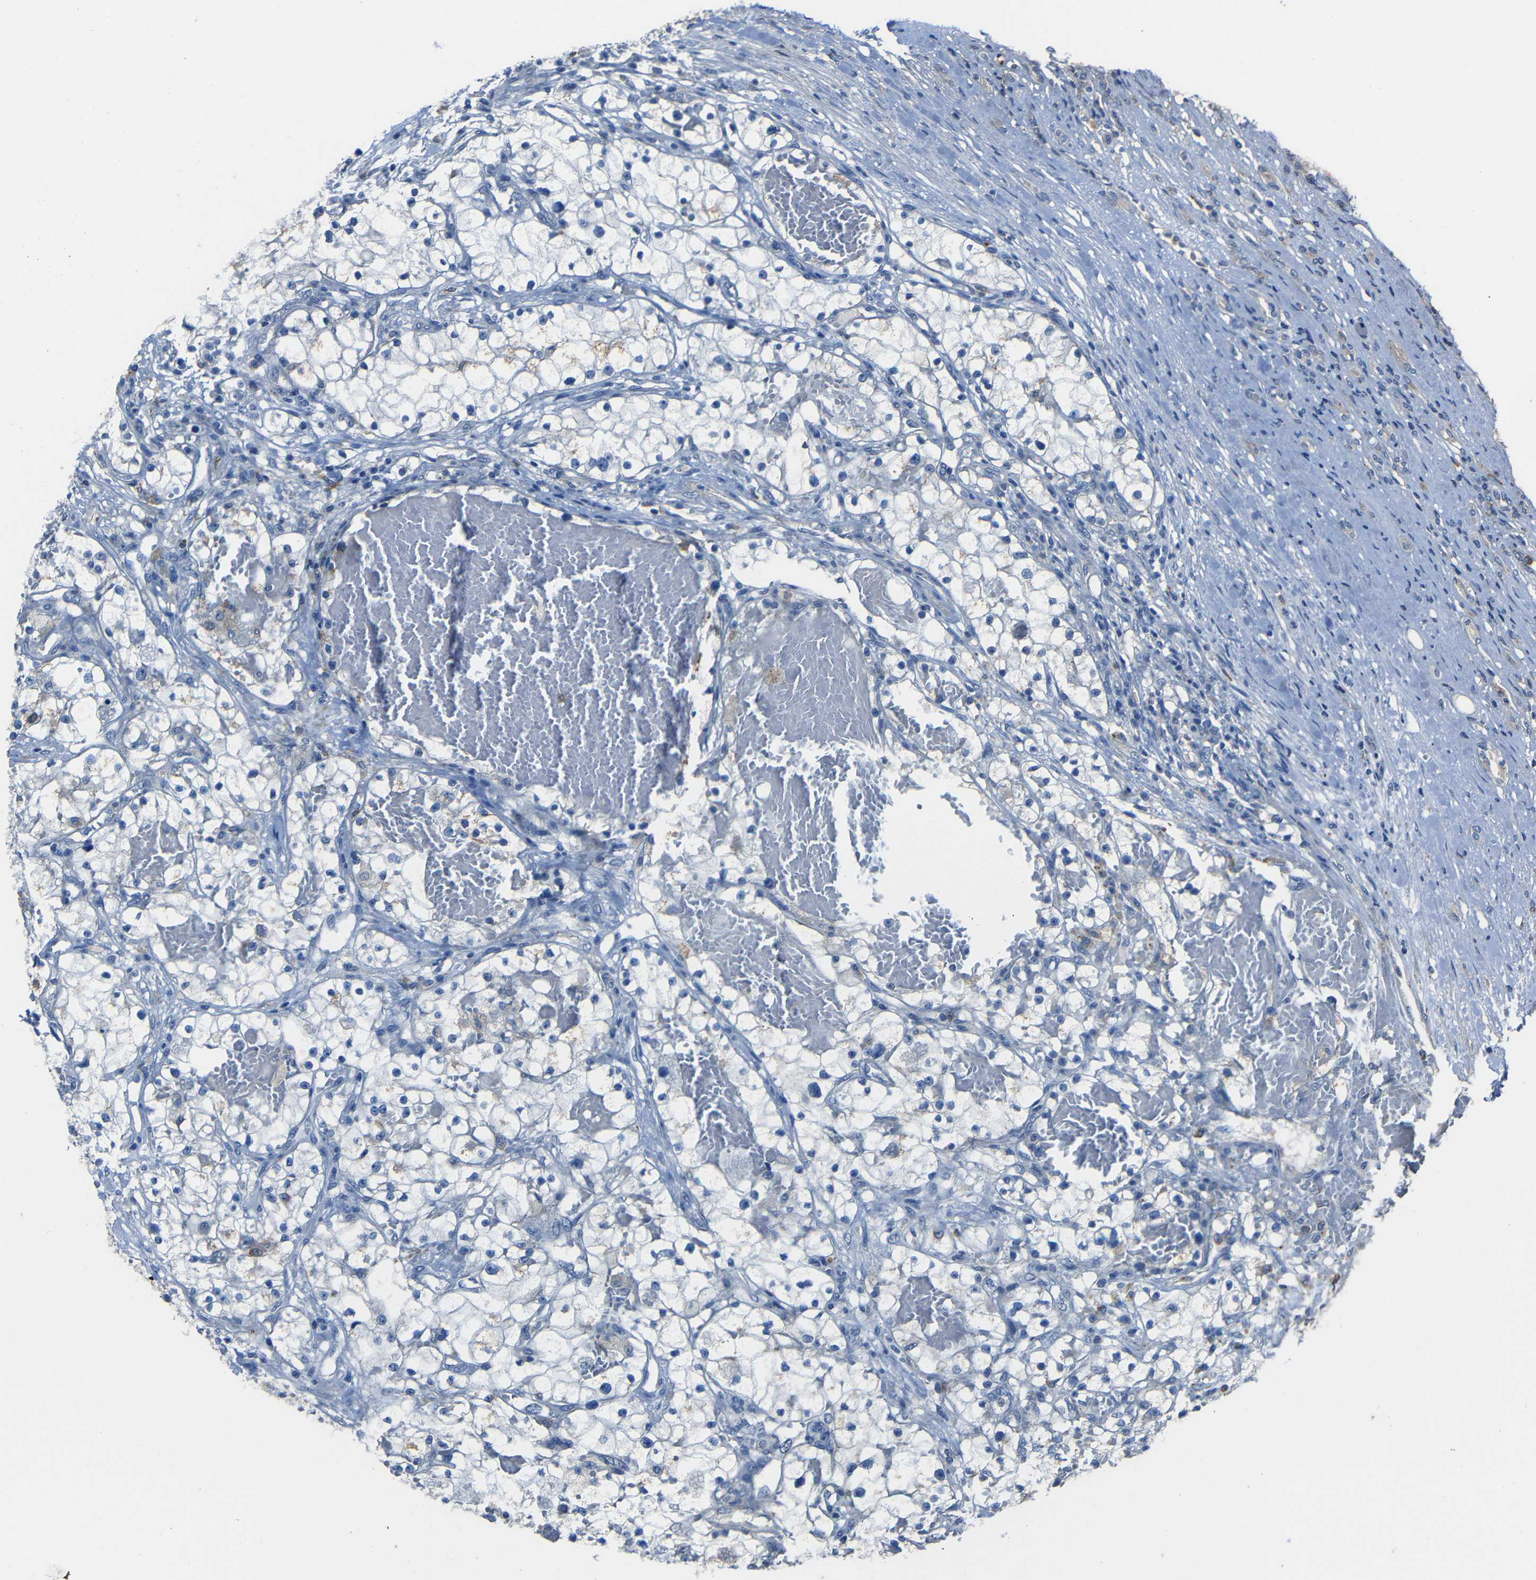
{"staining": {"intensity": "negative", "quantity": "none", "location": "none"}, "tissue": "renal cancer", "cell_type": "Tumor cells", "image_type": "cancer", "snomed": [{"axis": "morphology", "description": "Adenocarcinoma, NOS"}, {"axis": "topography", "description": "Kidney"}], "caption": "Protein analysis of renal cancer exhibits no significant positivity in tumor cells. The staining is performed using DAB (3,3'-diaminobenzidine) brown chromogen with nuclei counter-stained in using hematoxylin.", "gene": "DNAJC5", "patient": {"sex": "male", "age": 68}}